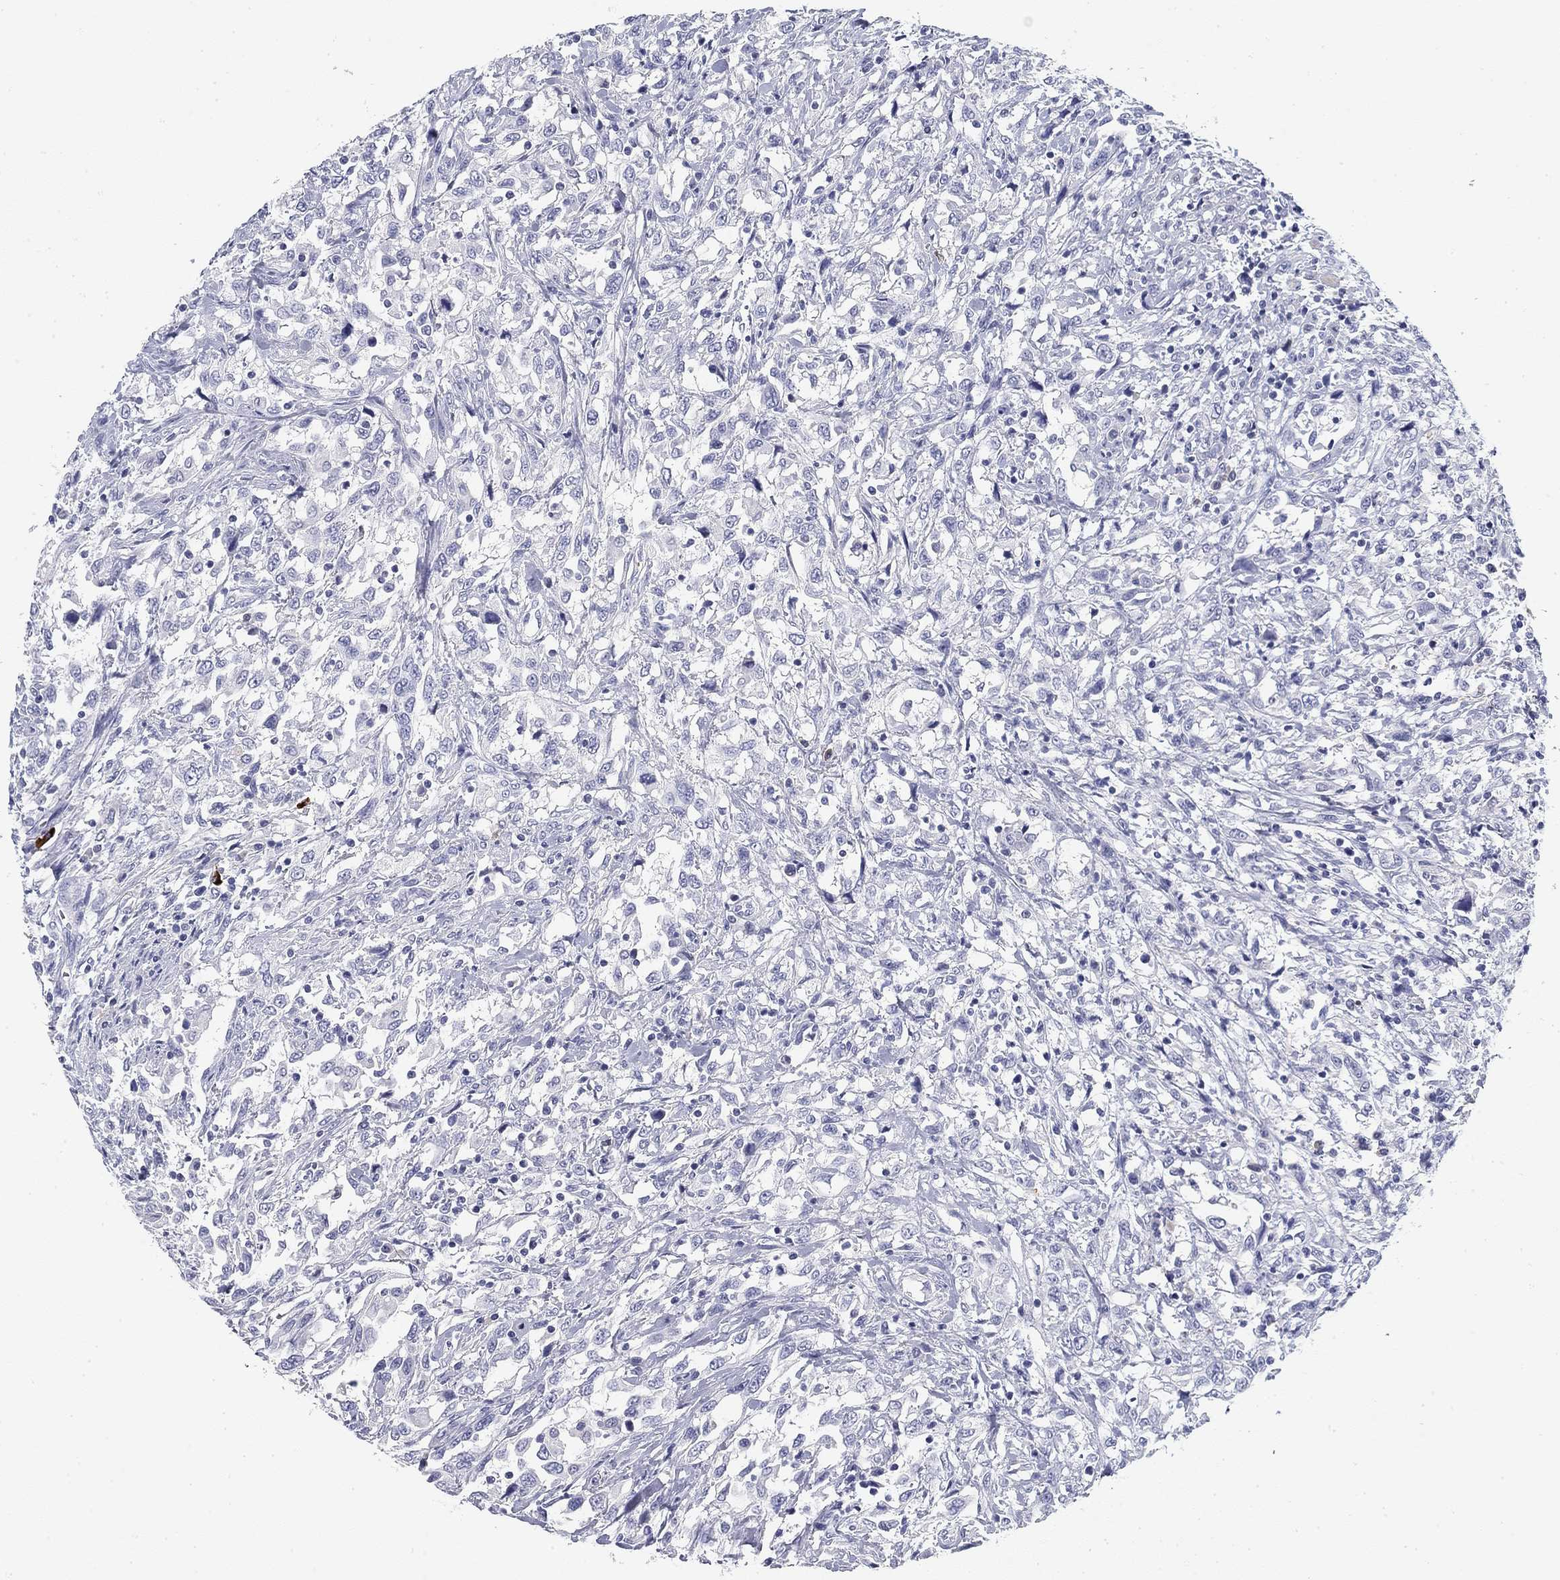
{"staining": {"intensity": "negative", "quantity": "none", "location": "none"}, "tissue": "urothelial cancer", "cell_type": "Tumor cells", "image_type": "cancer", "snomed": [{"axis": "morphology", "description": "Urothelial carcinoma, NOS"}, {"axis": "morphology", "description": "Urothelial carcinoma, High grade"}, {"axis": "topography", "description": "Urinary bladder"}], "caption": "DAB (3,3'-diaminobenzidine) immunohistochemical staining of urothelial cancer shows no significant expression in tumor cells.", "gene": "CD79B", "patient": {"sex": "female", "age": 64}}